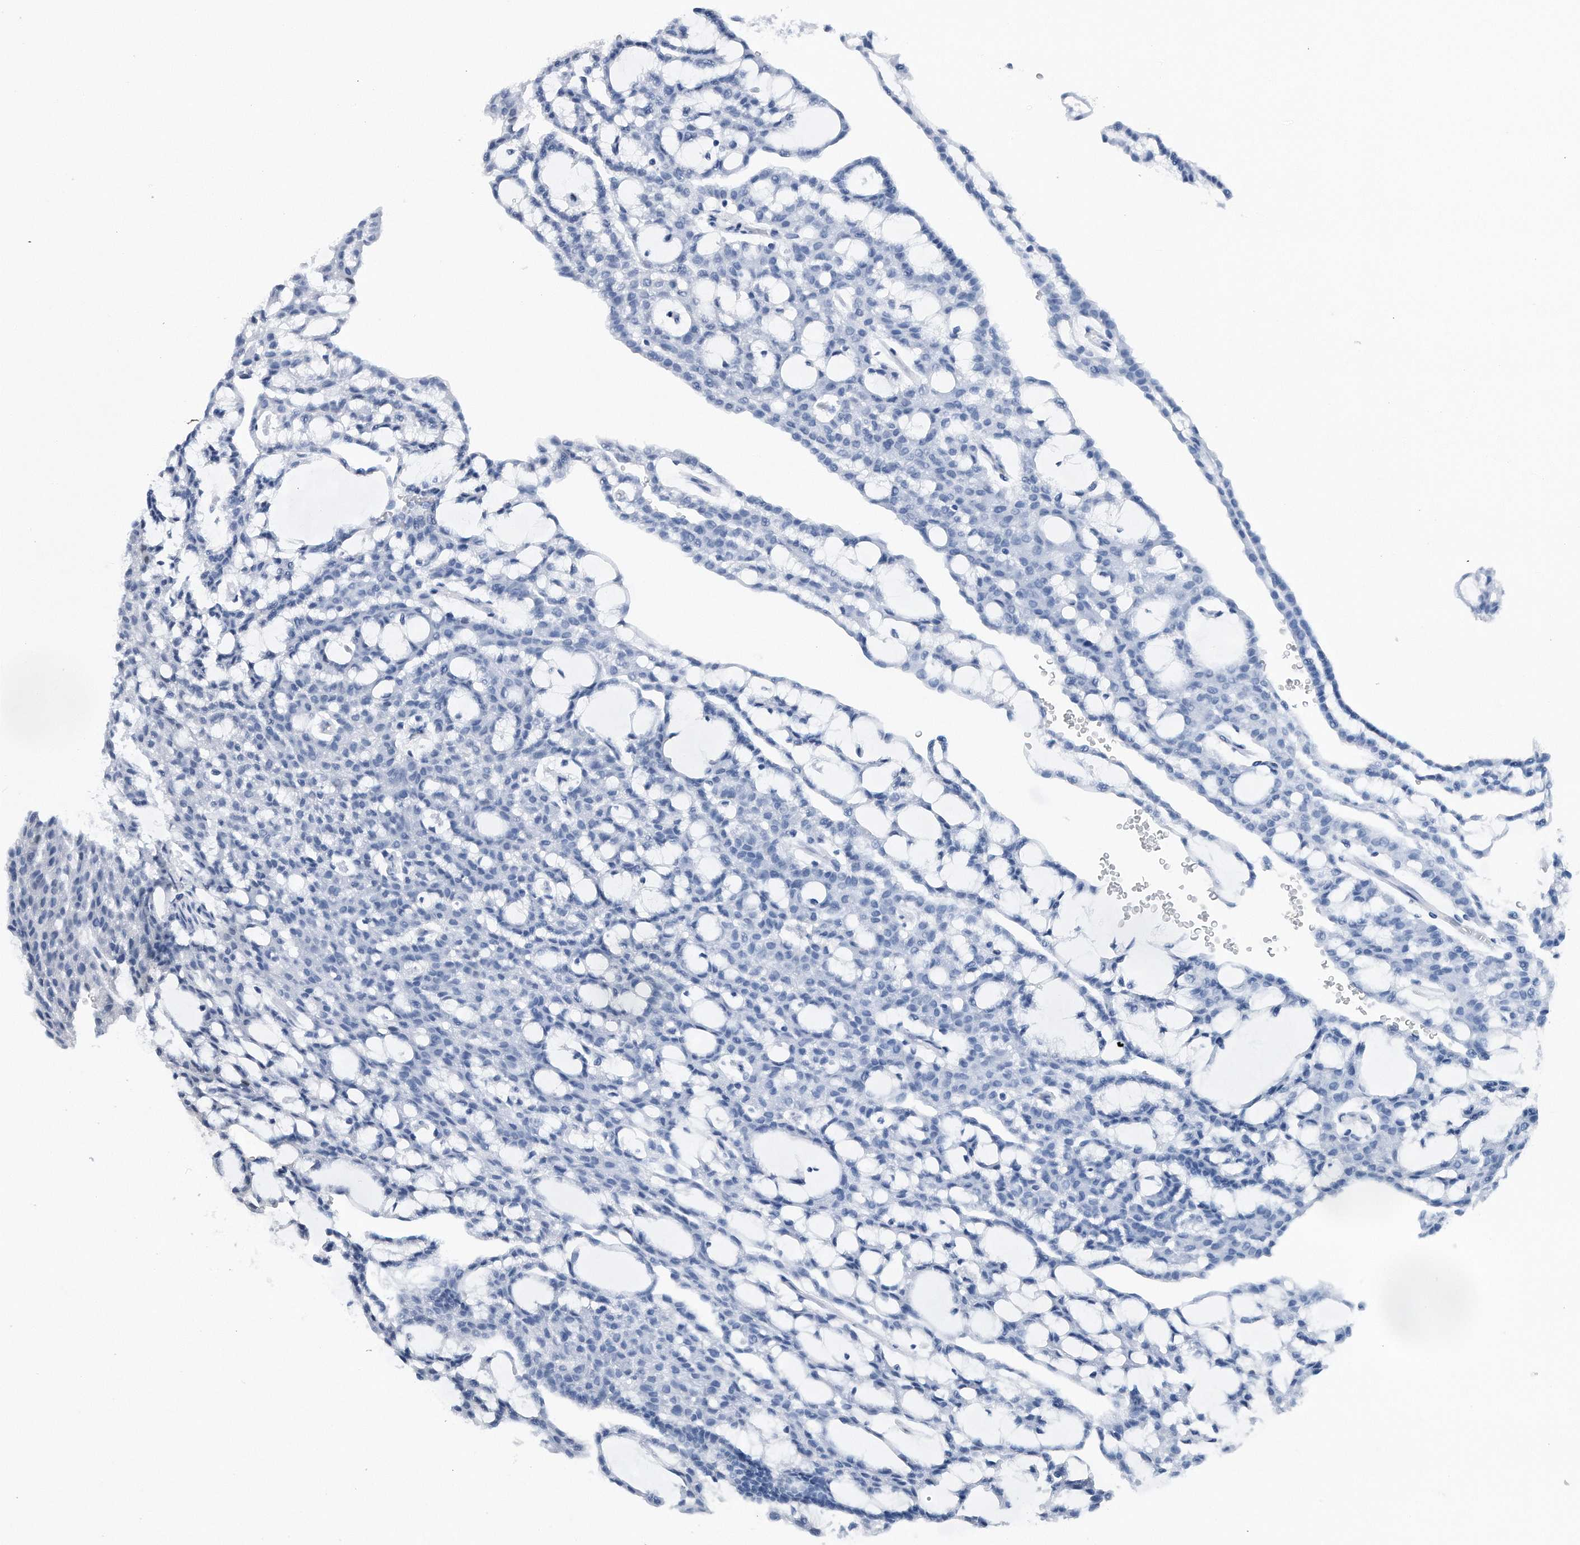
{"staining": {"intensity": "negative", "quantity": "none", "location": "none"}, "tissue": "renal cancer", "cell_type": "Tumor cells", "image_type": "cancer", "snomed": [{"axis": "morphology", "description": "Adenocarcinoma, NOS"}, {"axis": "topography", "description": "Kidney"}], "caption": "IHC micrograph of renal adenocarcinoma stained for a protein (brown), which demonstrates no expression in tumor cells.", "gene": "PCNA", "patient": {"sex": "male", "age": 63}}